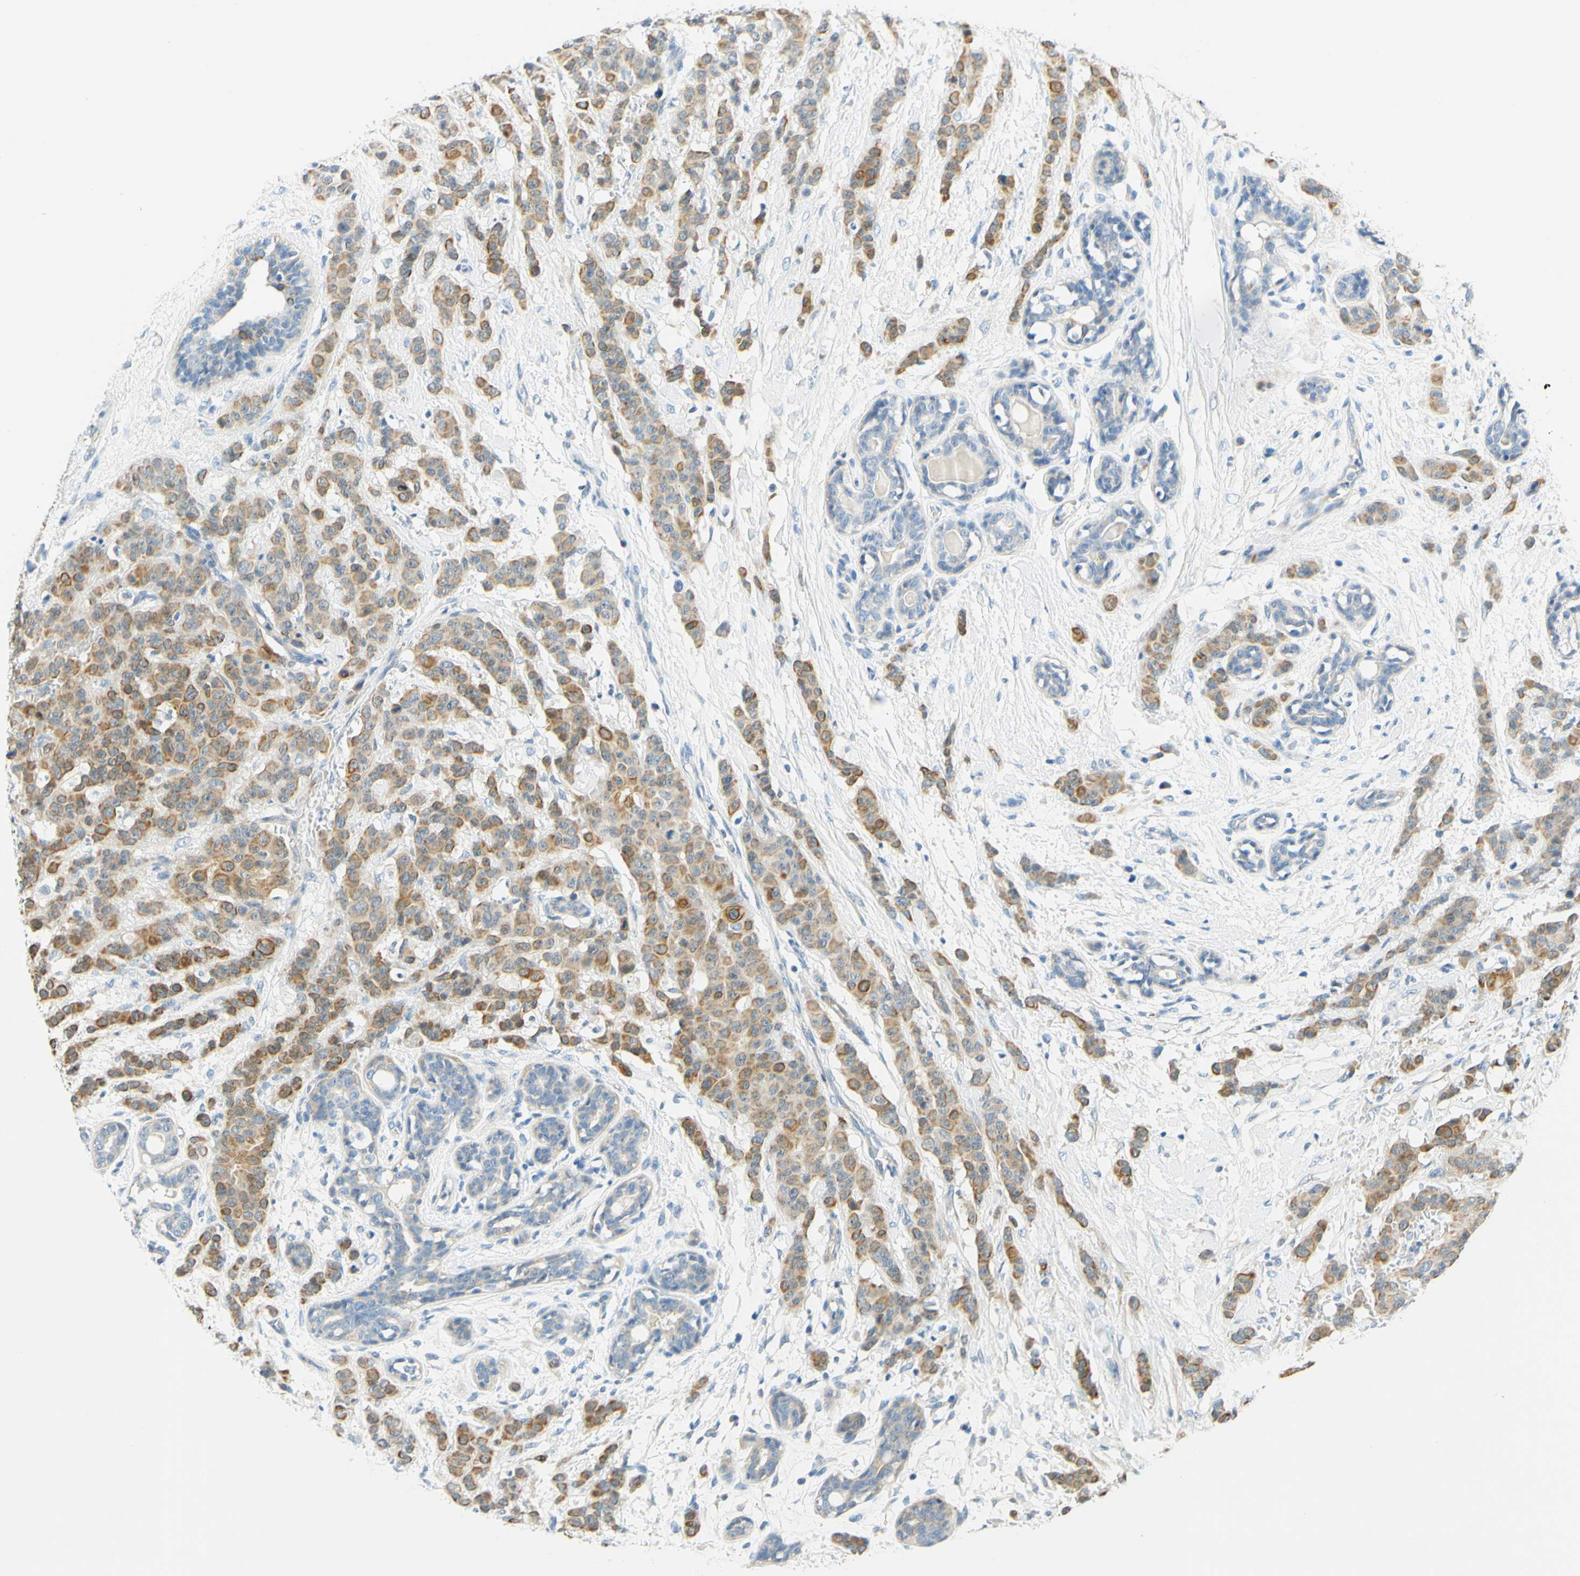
{"staining": {"intensity": "moderate", "quantity": ">75%", "location": "cytoplasmic/membranous"}, "tissue": "breast cancer", "cell_type": "Tumor cells", "image_type": "cancer", "snomed": [{"axis": "morphology", "description": "Normal tissue, NOS"}, {"axis": "morphology", "description": "Duct carcinoma"}, {"axis": "topography", "description": "Breast"}], "caption": "Breast cancer stained with a brown dye shows moderate cytoplasmic/membranous positive expression in about >75% of tumor cells.", "gene": "ENTREP2", "patient": {"sex": "female", "age": 40}}